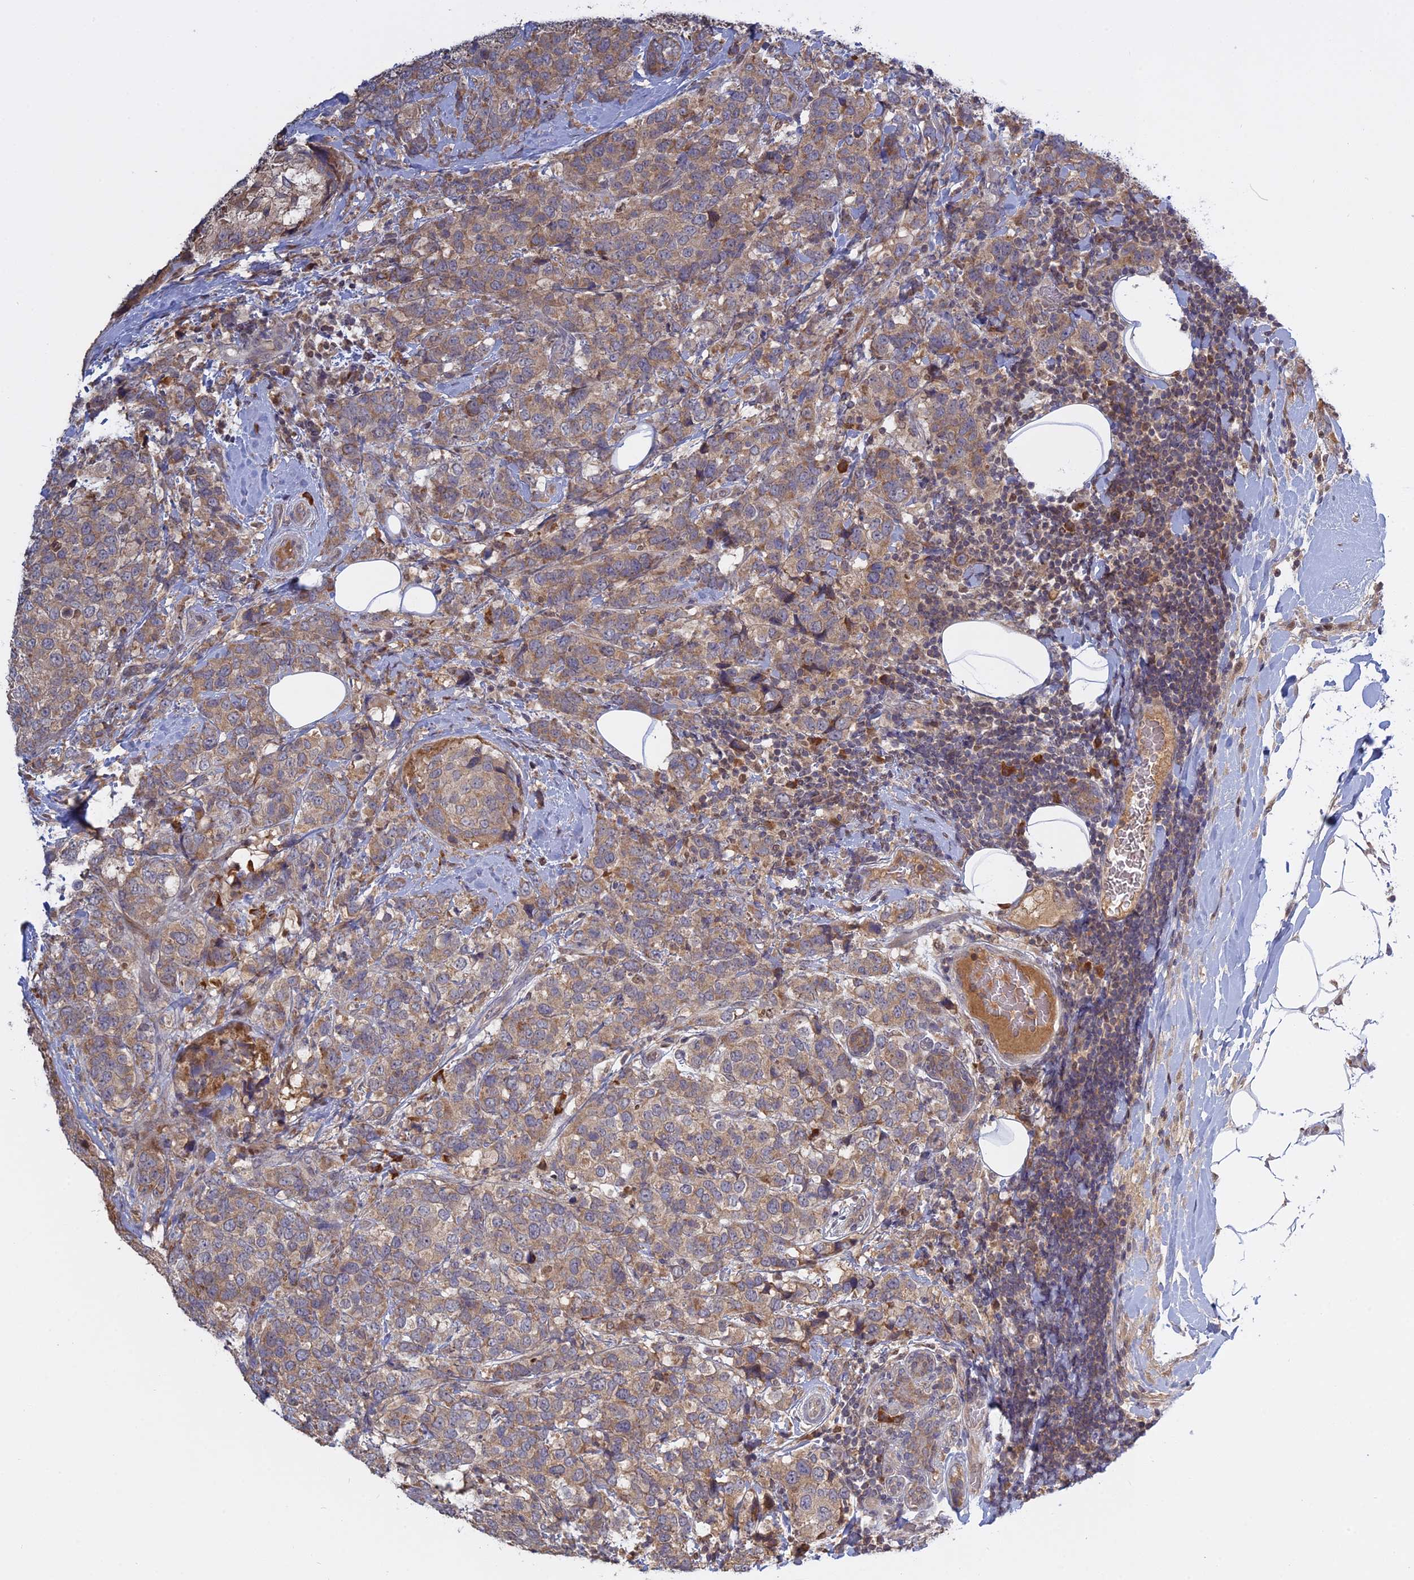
{"staining": {"intensity": "moderate", "quantity": ">75%", "location": "cytoplasmic/membranous"}, "tissue": "breast cancer", "cell_type": "Tumor cells", "image_type": "cancer", "snomed": [{"axis": "morphology", "description": "Lobular carcinoma"}, {"axis": "topography", "description": "Breast"}], "caption": "Immunohistochemical staining of human breast lobular carcinoma shows medium levels of moderate cytoplasmic/membranous expression in about >75% of tumor cells. (DAB (3,3'-diaminobenzidine) = brown stain, brightfield microscopy at high magnification).", "gene": "TMEM208", "patient": {"sex": "female", "age": 59}}